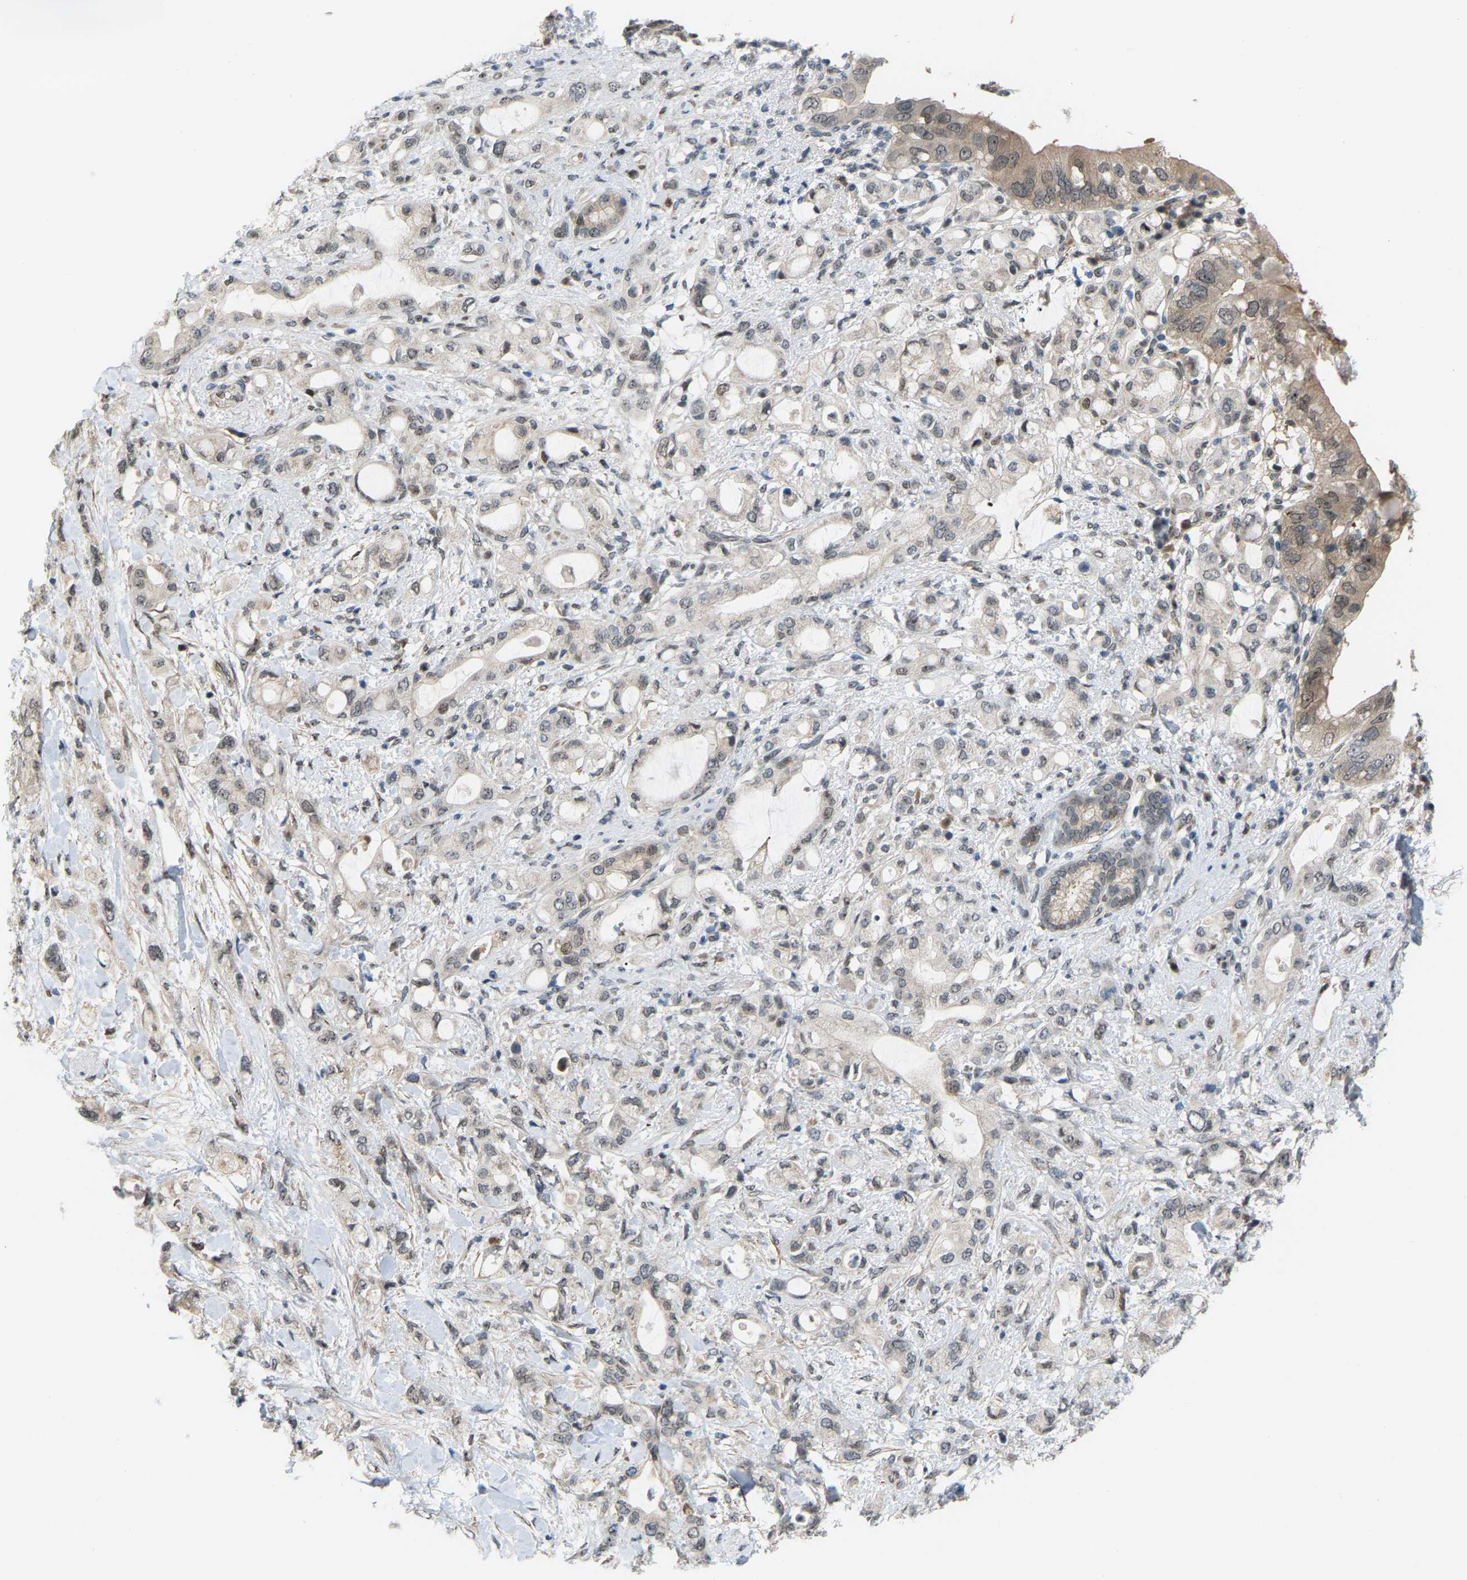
{"staining": {"intensity": "weak", "quantity": "<25%", "location": "cytoplasmic/membranous"}, "tissue": "pancreatic cancer", "cell_type": "Tumor cells", "image_type": "cancer", "snomed": [{"axis": "morphology", "description": "Adenocarcinoma, NOS"}, {"axis": "topography", "description": "Pancreas"}], "caption": "Immunohistochemistry of pancreatic cancer (adenocarcinoma) shows no positivity in tumor cells.", "gene": "CROT", "patient": {"sex": "female", "age": 56}}